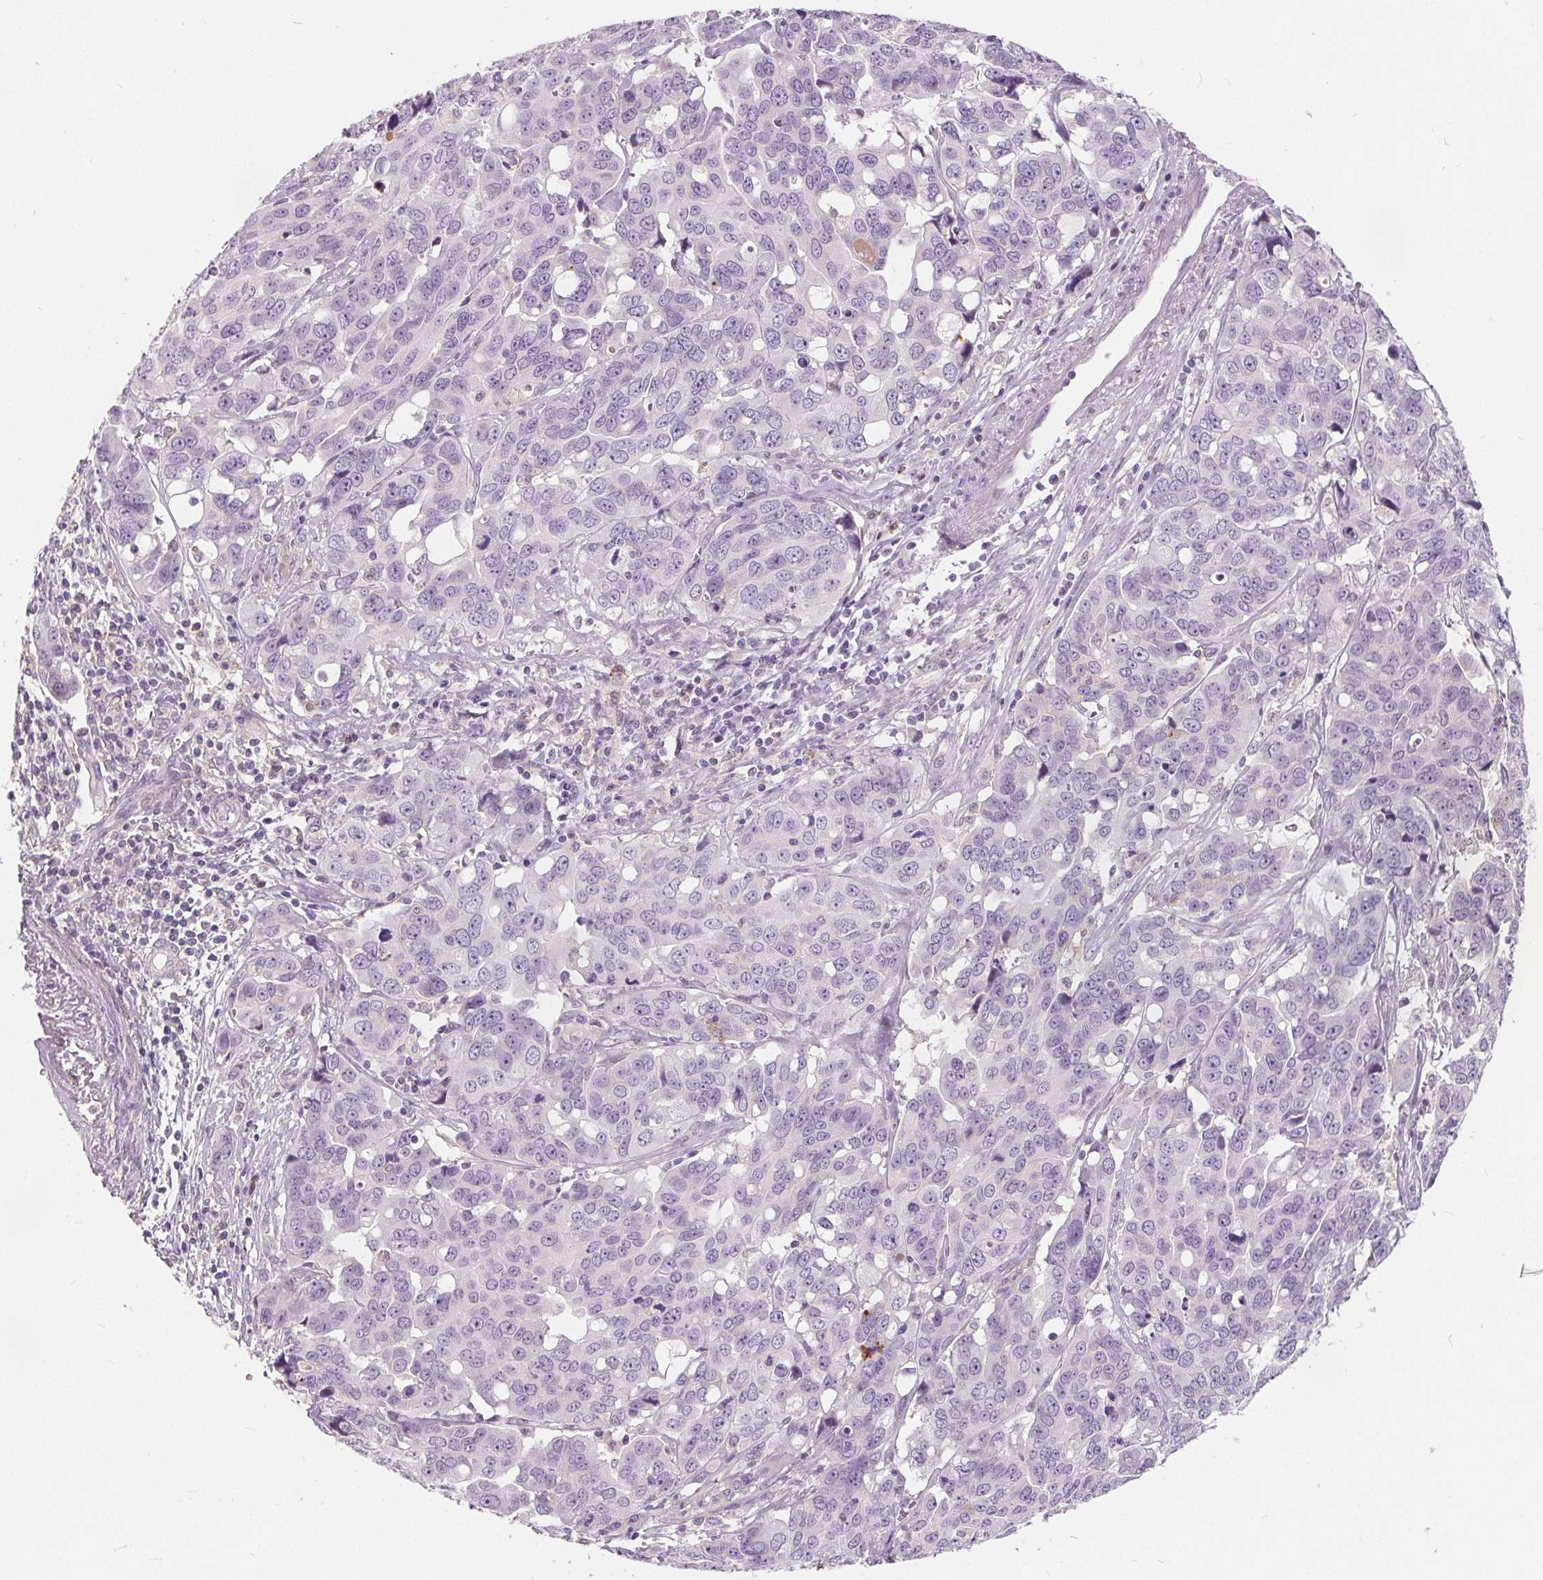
{"staining": {"intensity": "negative", "quantity": "none", "location": "none"}, "tissue": "ovarian cancer", "cell_type": "Tumor cells", "image_type": "cancer", "snomed": [{"axis": "morphology", "description": "Carcinoma, endometroid"}, {"axis": "topography", "description": "Ovary"}], "caption": "IHC of human ovarian cancer exhibits no expression in tumor cells.", "gene": "HAAO", "patient": {"sex": "female", "age": 78}}